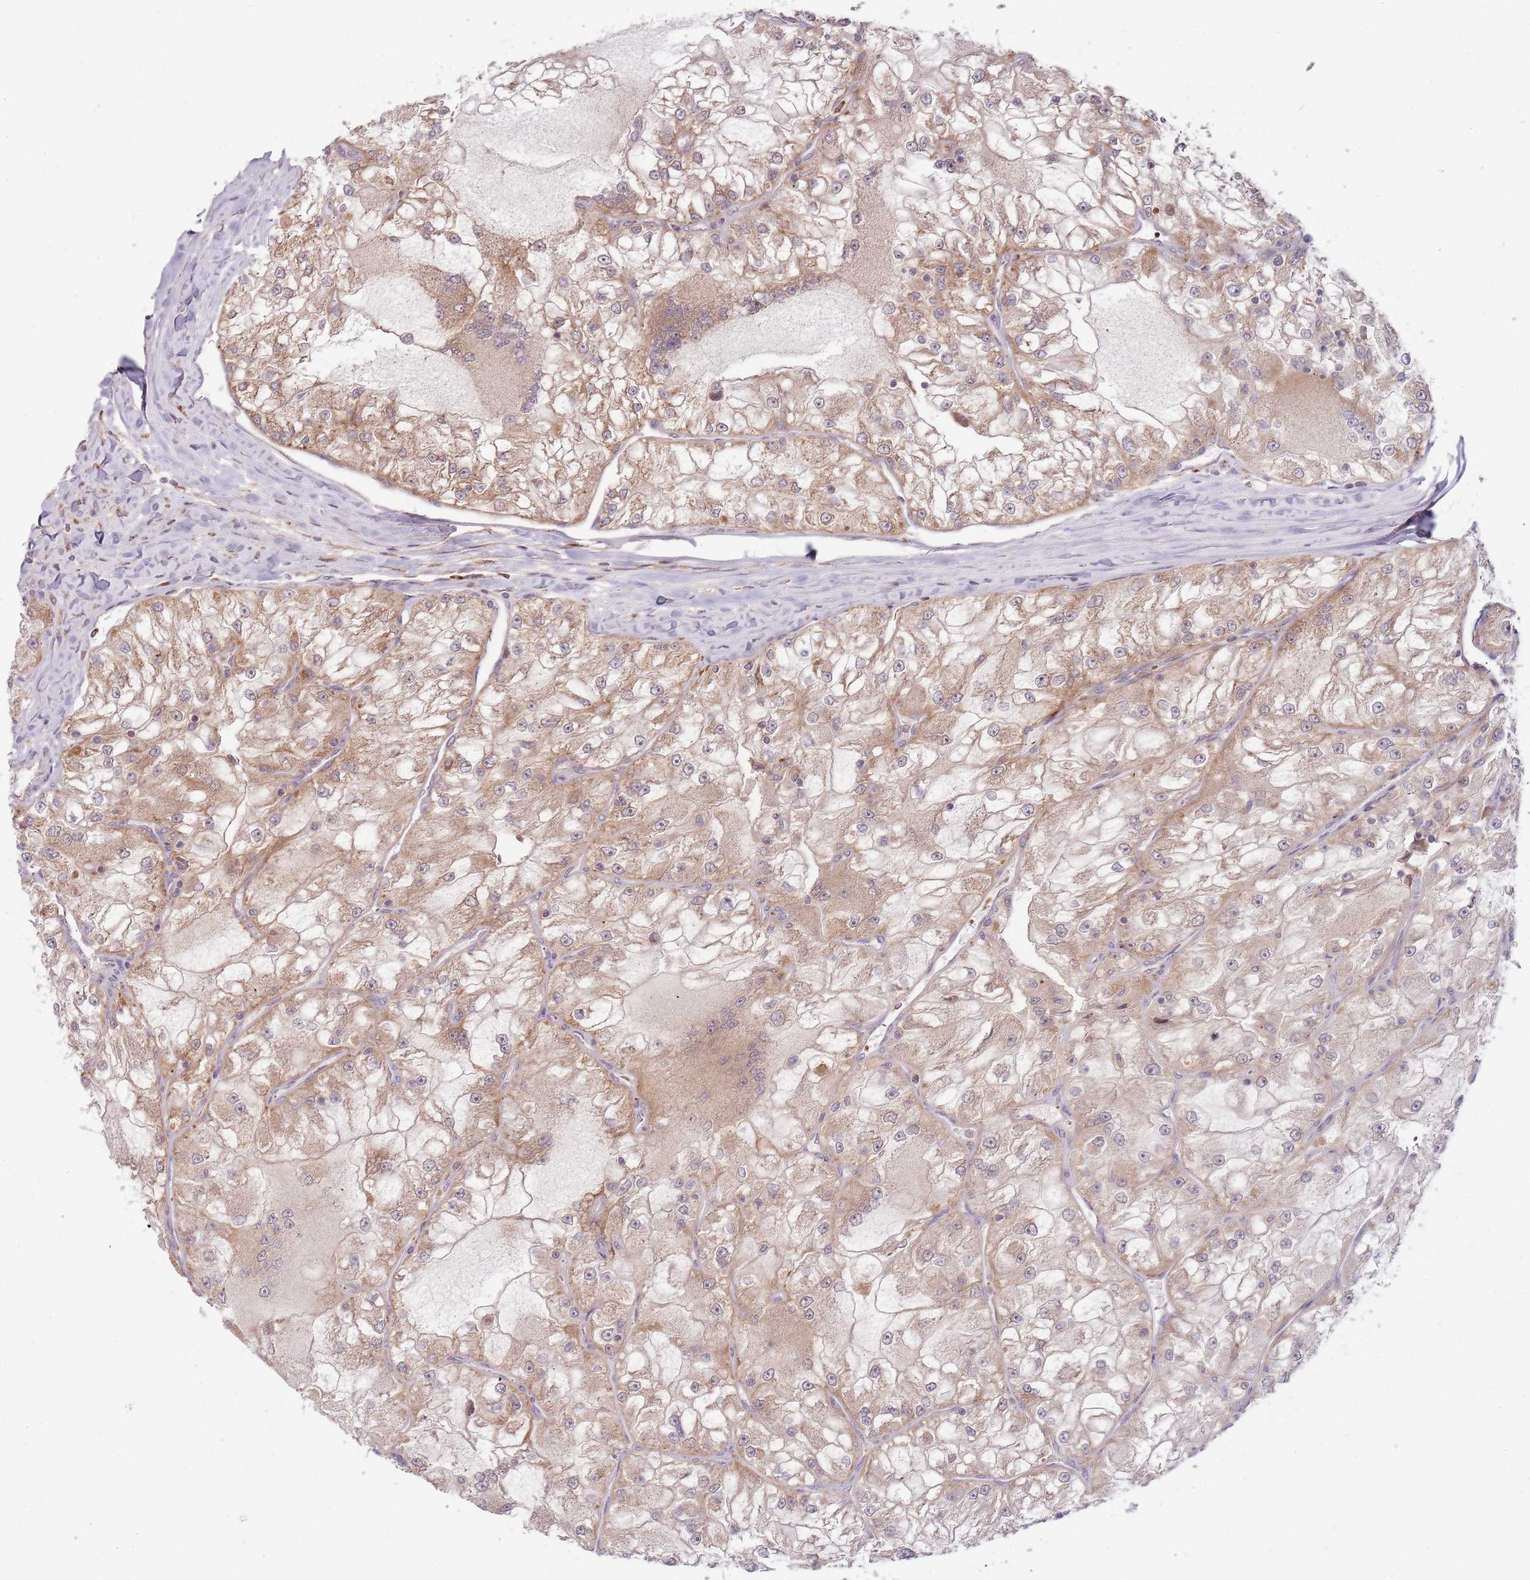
{"staining": {"intensity": "weak", "quantity": ">75%", "location": "cytoplasmic/membranous"}, "tissue": "renal cancer", "cell_type": "Tumor cells", "image_type": "cancer", "snomed": [{"axis": "morphology", "description": "Adenocarcinoma, NOS"}, {"axis": "topography", "description": "Kidney"}], "caption": "This image shows immunohistochemistry (IHC) staining of renal cancer (adenocarcinoma), with low weak cytoplasmic/membranous positivity in approximately >75% of tumor cells.", "gene": "ULK3", "patient": {"sex": "female", "age": 72}}